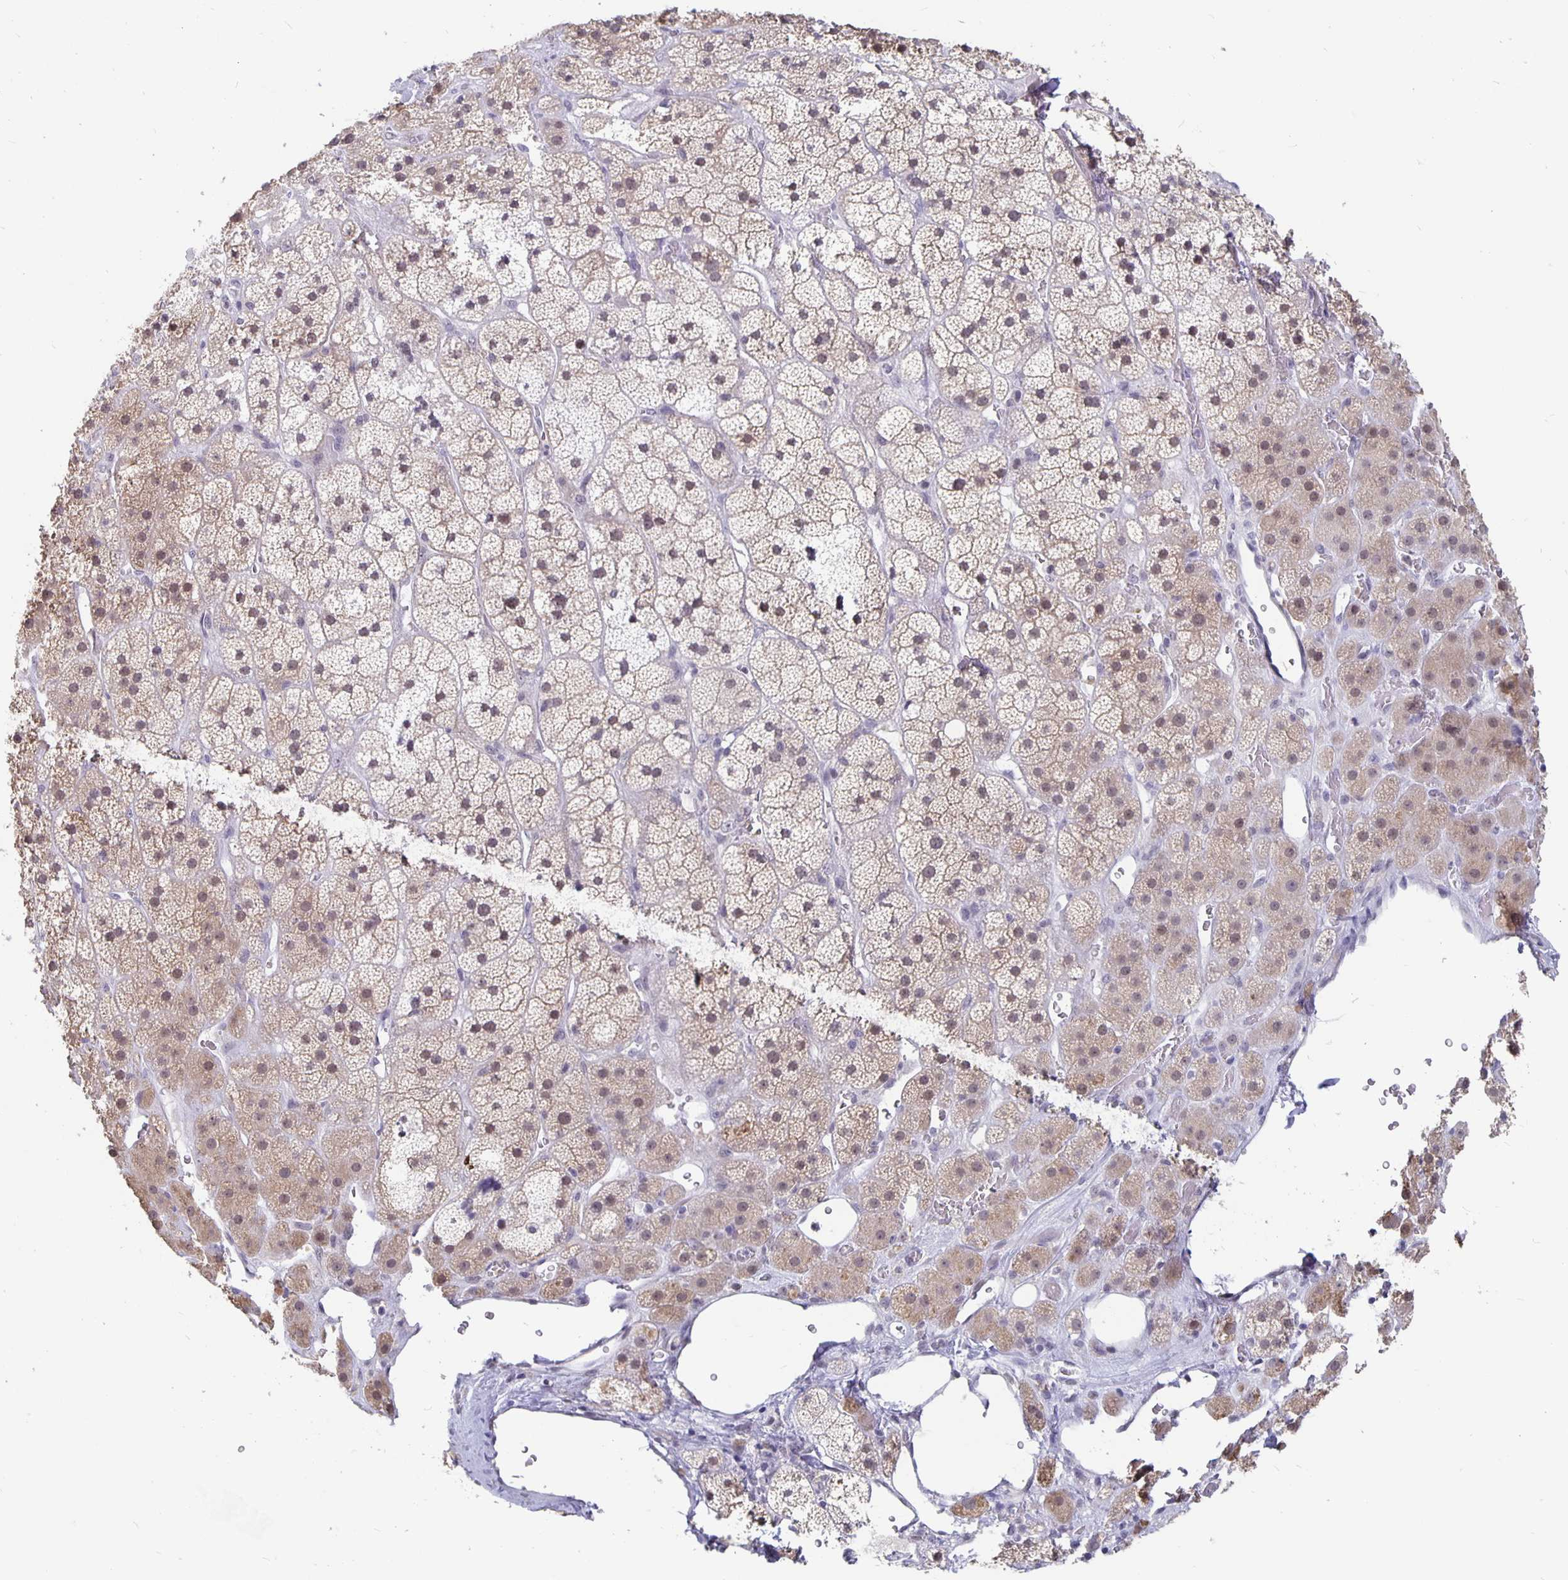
{"staining": {"intensity": "weak", "quantity": "25%-75%", "location": "cytoplasmic/membranous,nuclear"}, "tissue": "adrenal gland", "cell_type": "Glandular cells", "image_type": "normal", "snomed": [{"axis": "morphology", "description": "Normal tissue, NOS"}, {"axis": "topography", "description": "Adrenal gland"}], "caption": "Glandular cells reveal low levels of weak cytoplasmic/membranous,nuclear positivity in about 25%-75% of cells in unremarkable human adrenal gland. The protein is stained brown, and the nuclei are stained in blue (DAB IHC with brightfield microscopy, high magnification).", "gene": "ZNF691", "patient": {"sex": "male", "age": 57}}